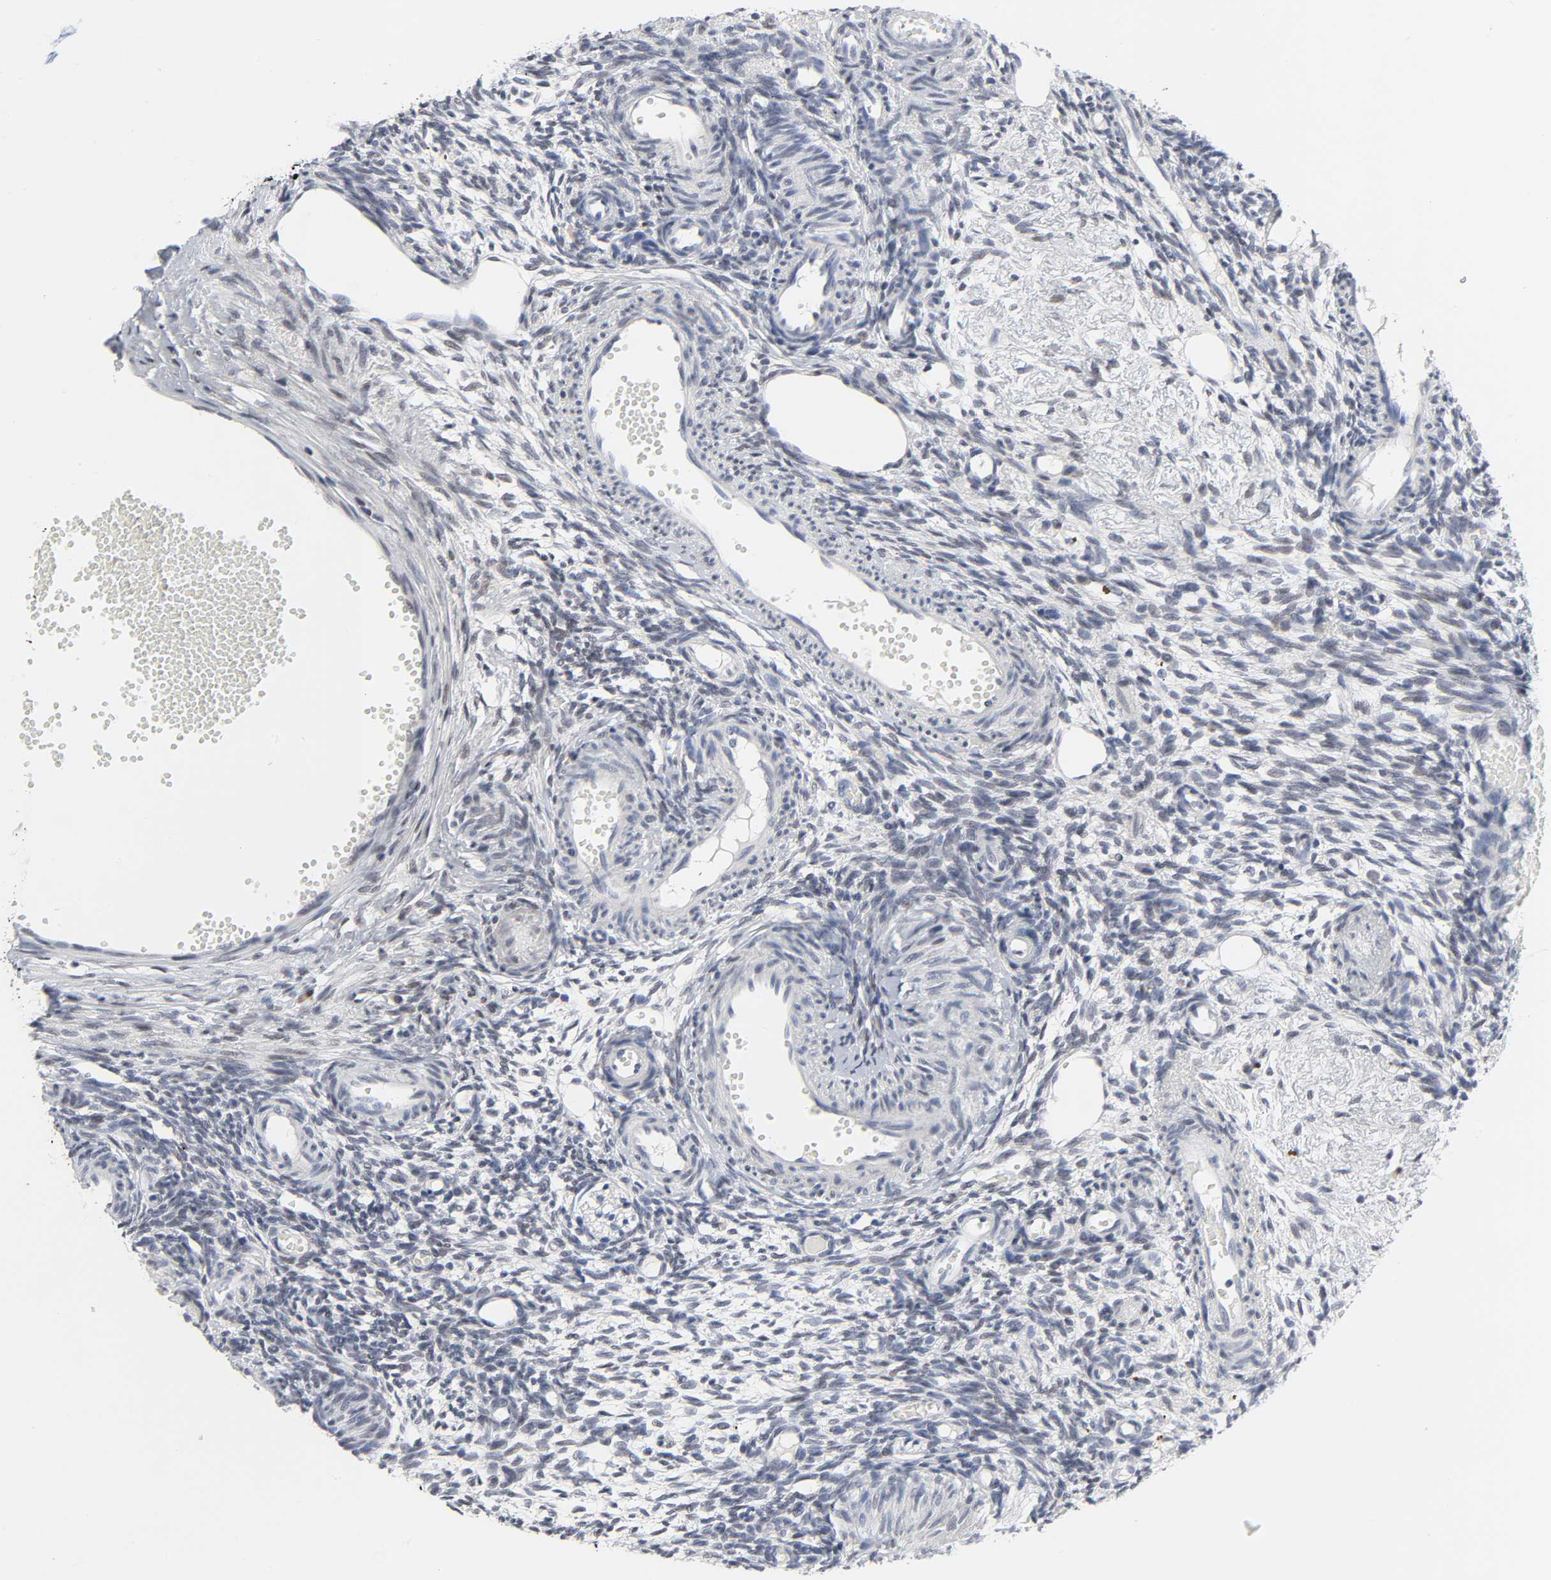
{"staining": {"intensity": "negative", "quantity": "none", "location": "none"}, "tissue": "ovary", "cell_type": "Ovarian stroma cells", "image_type": "normal", "snomed": [{"axis": "morphology", "description": "Normal tissue, NOS"}, {"axis": "topography", "description": "Ovary"}], "caption": "This is an immunohistochemistry histopathology image of benign ovary. There is no staining in ovarian stroma cells.", "gene": "SALL2", "patient": {"sex": "female", "age": 35}}